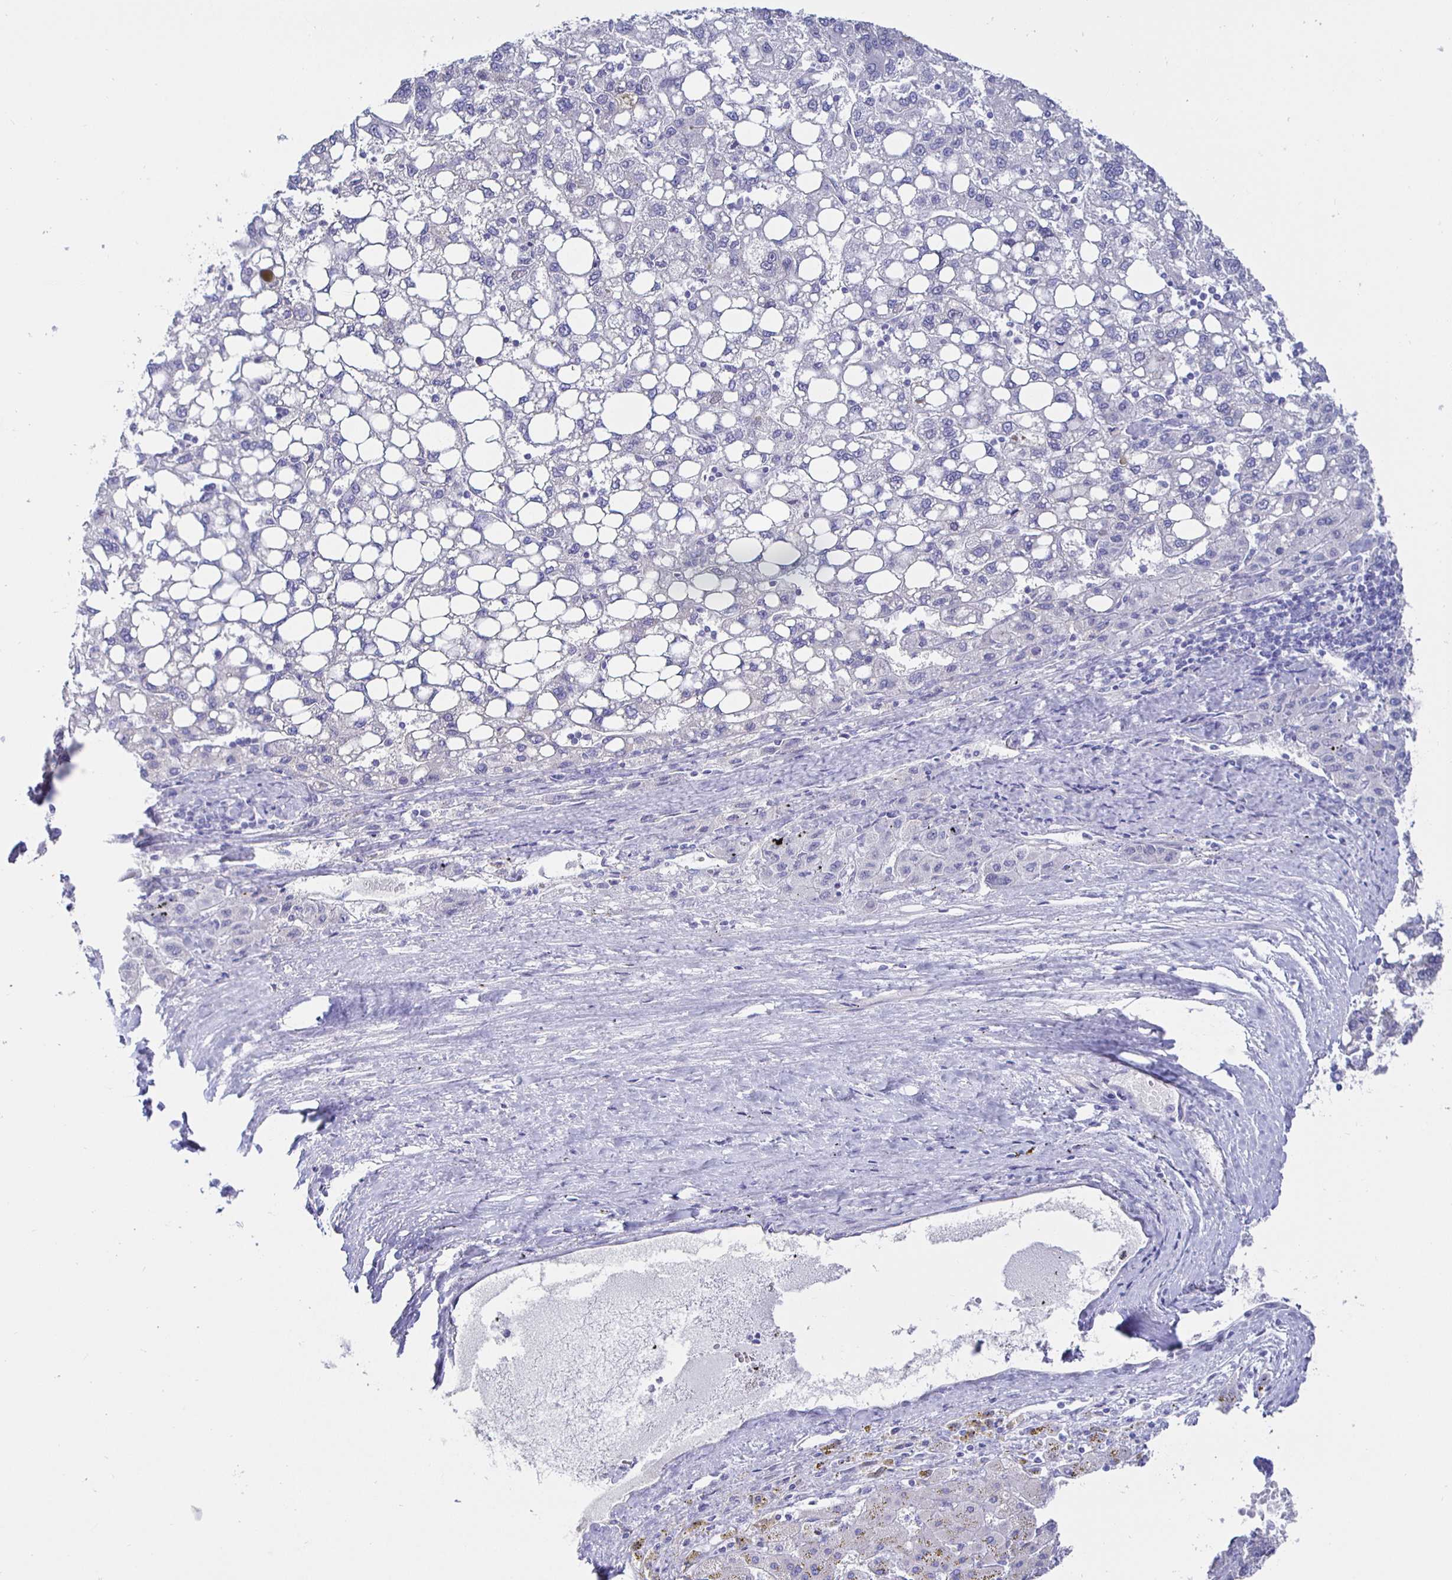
{"staining": {"intensity": "negative", "quantity": "none", "location": "none"}, "tissue": "liver cancer", "cell_type": "Tumor cells", "image_type": "cancer", "snomed": [{"axis": "morphology", "description": "Carcinoma, Hepatocellular, NOS"}, {"axis": "topography", "description": "Liver"}], "caption": "High magnification brightfield microscopy of liver hepatocellular carcinoma stained with DAB (brown) and counterstained with hematoxylin (blue): tumor cells show no significant expression. The staining was performed using DAB (3,3'-diaminobenzidine) to visualize the protein expression in brown, while the nuclei were stained in blue with hematoxylin (Magnification: 20x).", "gene": "HSPA4L", "patient": {"sex": "female", "age": 82}}